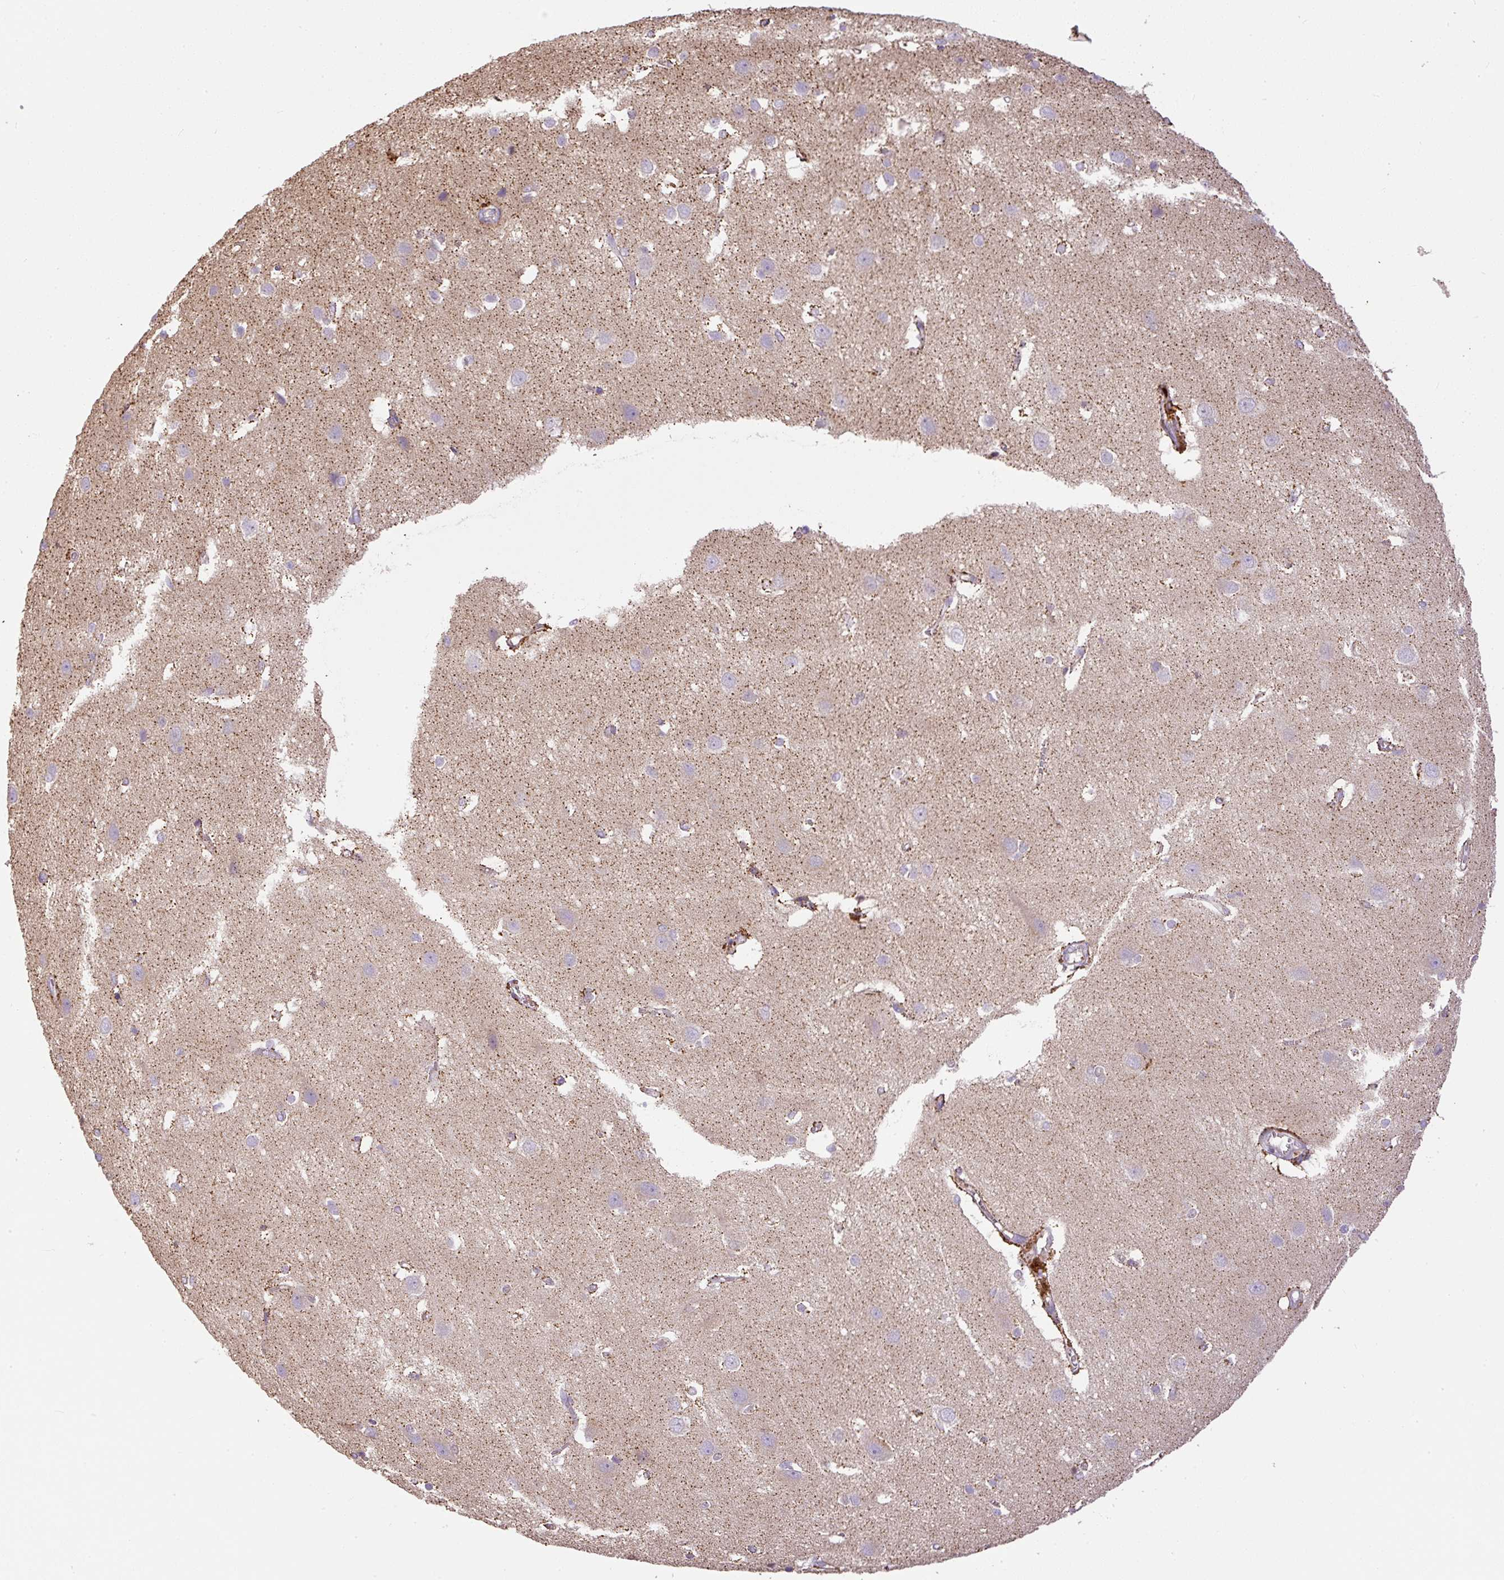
{"staining": {"intensity": "moderate", "quantity": ">75%", "location": "cytoplasmic/membranous"}, "tissue": "cerebral cortex", "cell_type": "Endothelial cells", "image_type": "normal", "snomed": [{"axis": "morphology", "description": "Normal tissue, NOS"}, {"axis": "topography", "description": "Cerebral cortex"}], "caption": "A photomicrograph of human cerebral cortex stained for a protein reveals moderate cytoplasmic/membranous brown staining in endothelial cells. The protein is shown in brown color, while the nuclei are stained blue.", "gene": "DAPK1", "patient": {"sex": "male", "age": 37}}